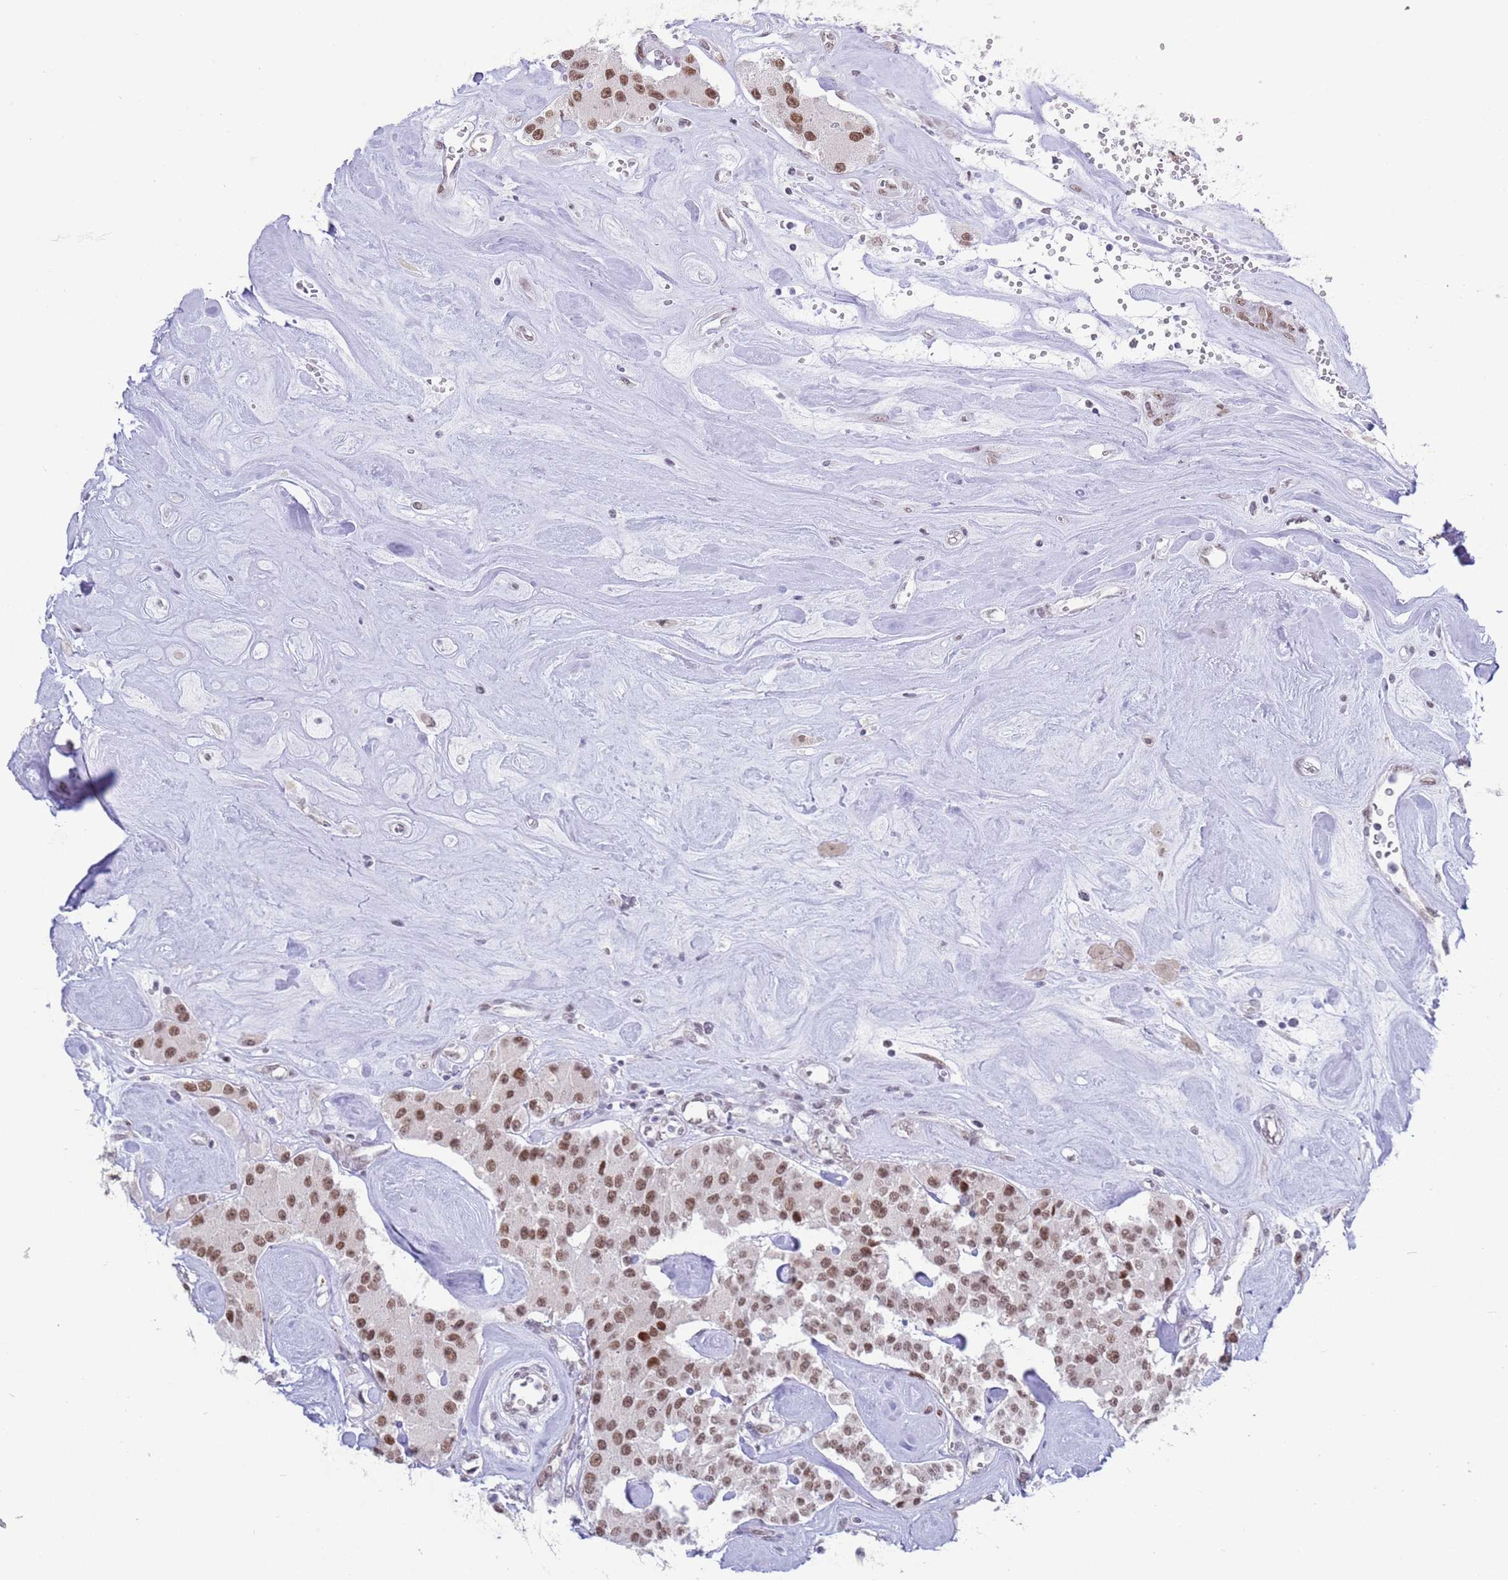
{"staining": {"intensity": "moderate", "quantity": ">75%", "location": "nuclear"}, "tissue": "carcinoid", "cell_type": "Tumor cells", "image_type": "cancer", "snomed": [{"axis": "morphology", "description": "Carcinoid, malignant, NOS"}, {"axis": "topography", "description": "Pancreas"}], "caption": "Immunohistochemical staining of carcinoid (malignant) shows moderate nuclear protein staining in about >75% of tumor cells.", "gene": "ZNF382", "patient": {"sex": "male", "age": 41}}